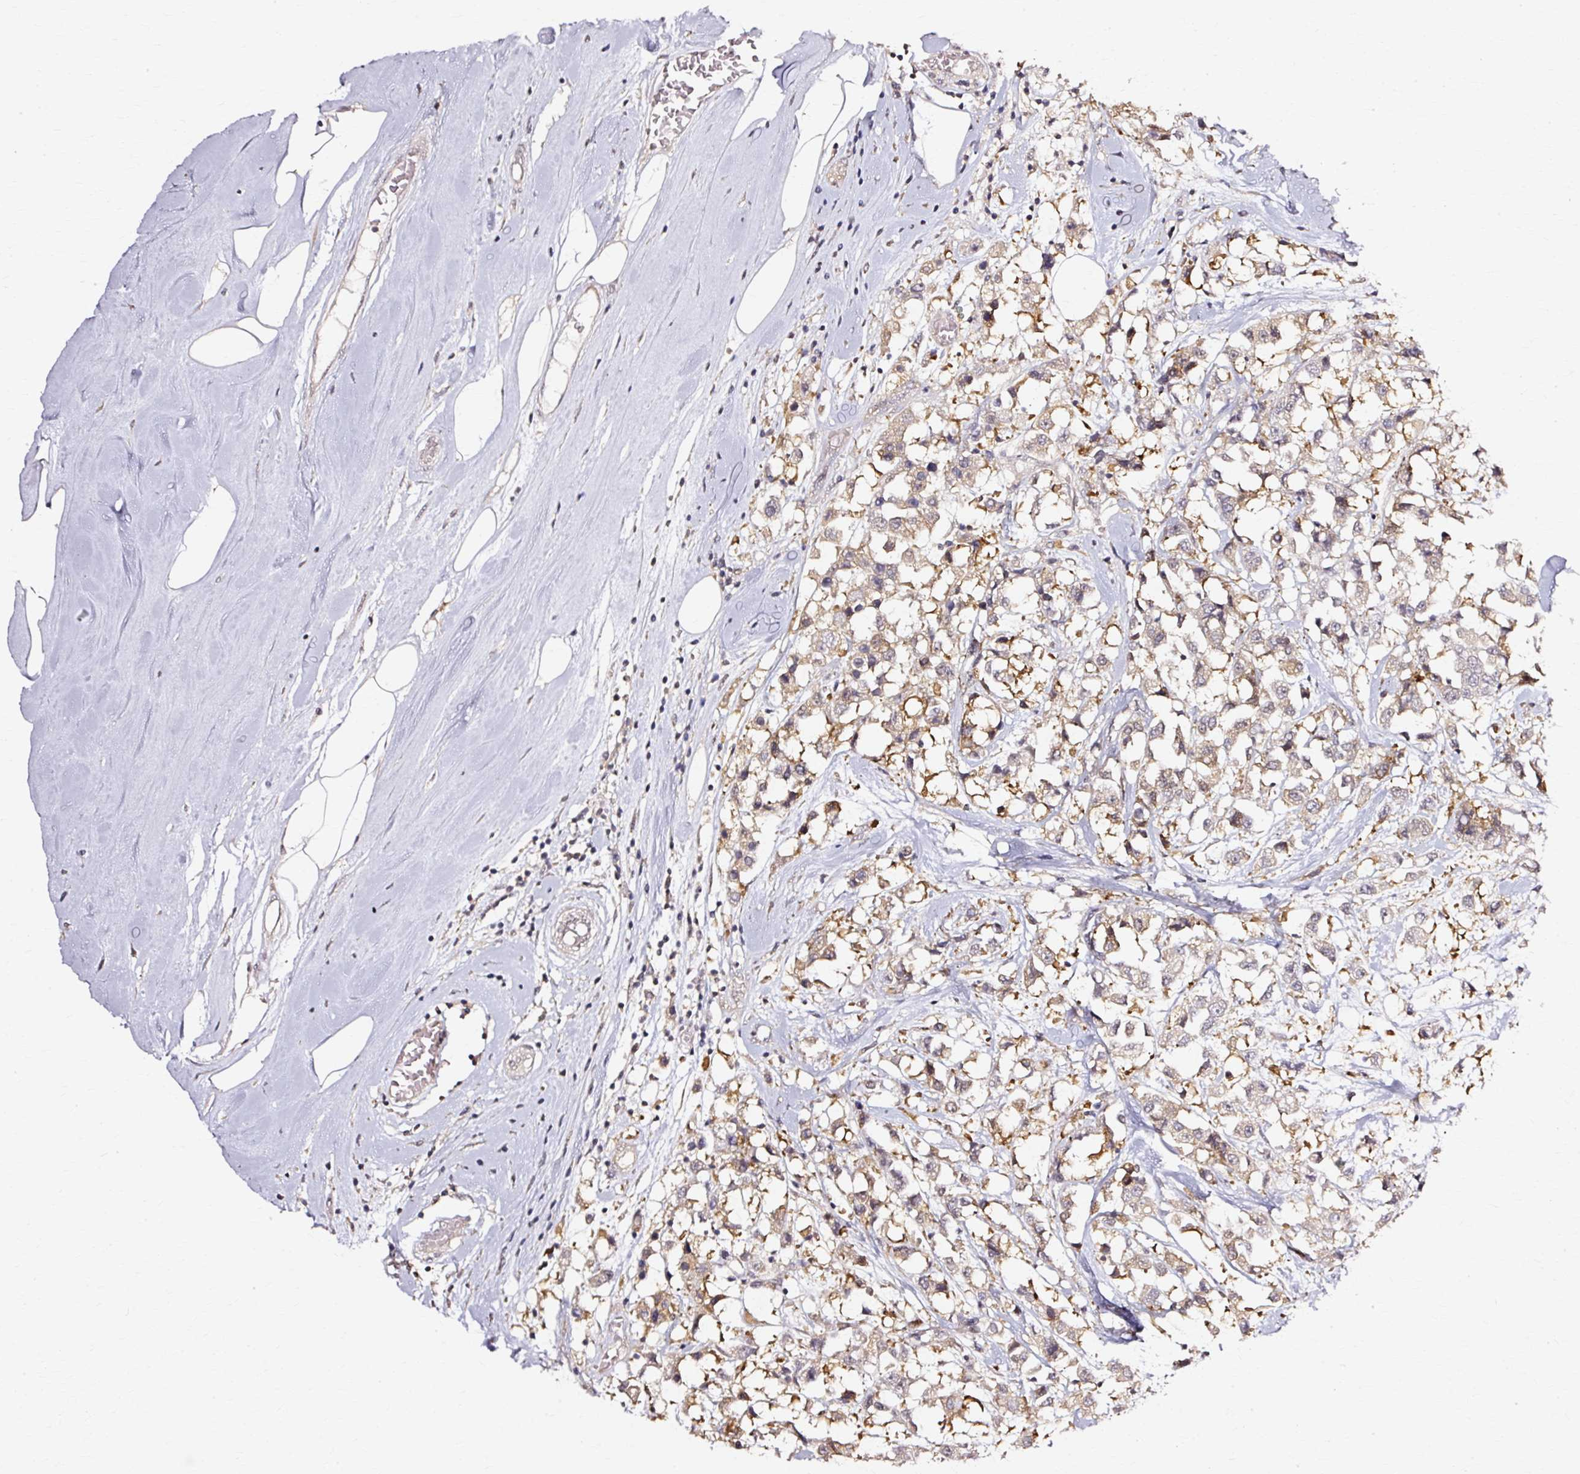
{"staining": {"intensity": "moderate", "quantity": ">75%", "location": "cytoplasmic/membranous"}, "tissue": "breast cancer", "cell_type": "Tumor cells", "image_type": "cancer", "snomed": [{"axis": "morphology", "description": "Duct carcinoma"}, {"axis": "topography", "description": "Breast"}], "caption": "Breast cancer tissue exhibits moderate cytoplasmic/membranous expression in approximately >75% of tumor cells", "gene": "RGPD5", "patient": {"sex": "female", "age": 61}}